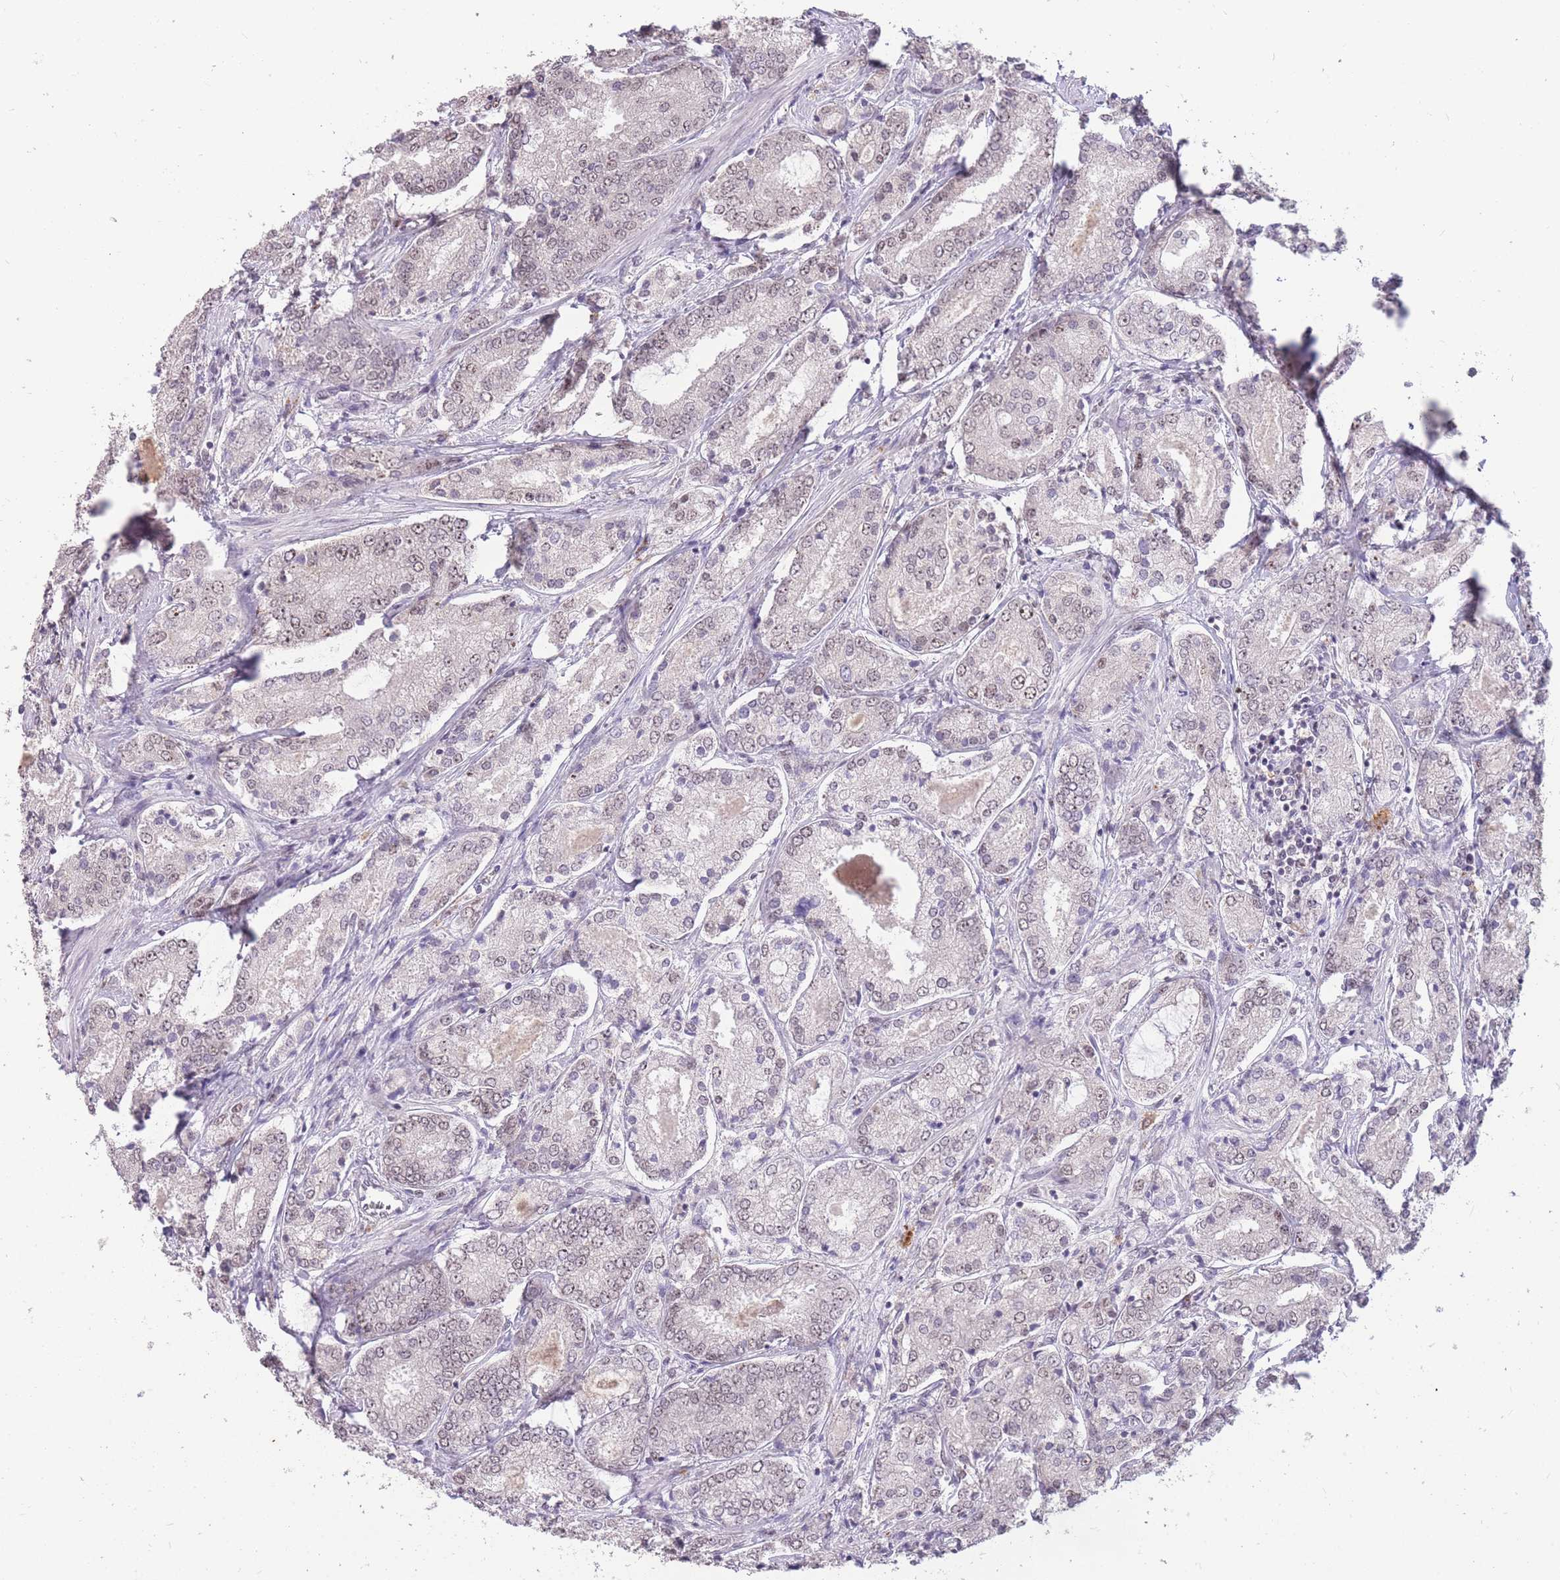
{"staining": {"intensity": "weak", "quantity": "<25%", "location": "nuclear"}, "tissue": "prostate cancer", "cell_type": "Tumor cells", "image_type": "cancer", "snomed": [{"axis": "morphology", "description": "Adenocarcinoma, High grade"}, {"axis": "topography", "description": "Prostate"}], "caption": "An immunohistochemistry histopathology image of prostate cancer (high-grade adenocarcinoma) is shown. There is no staining in tumor cells of prostate cancer (high-grade adenocarcinoma).", "gene": "HNRNPUL1", "patient": {"sex": "male", "age": 63}}